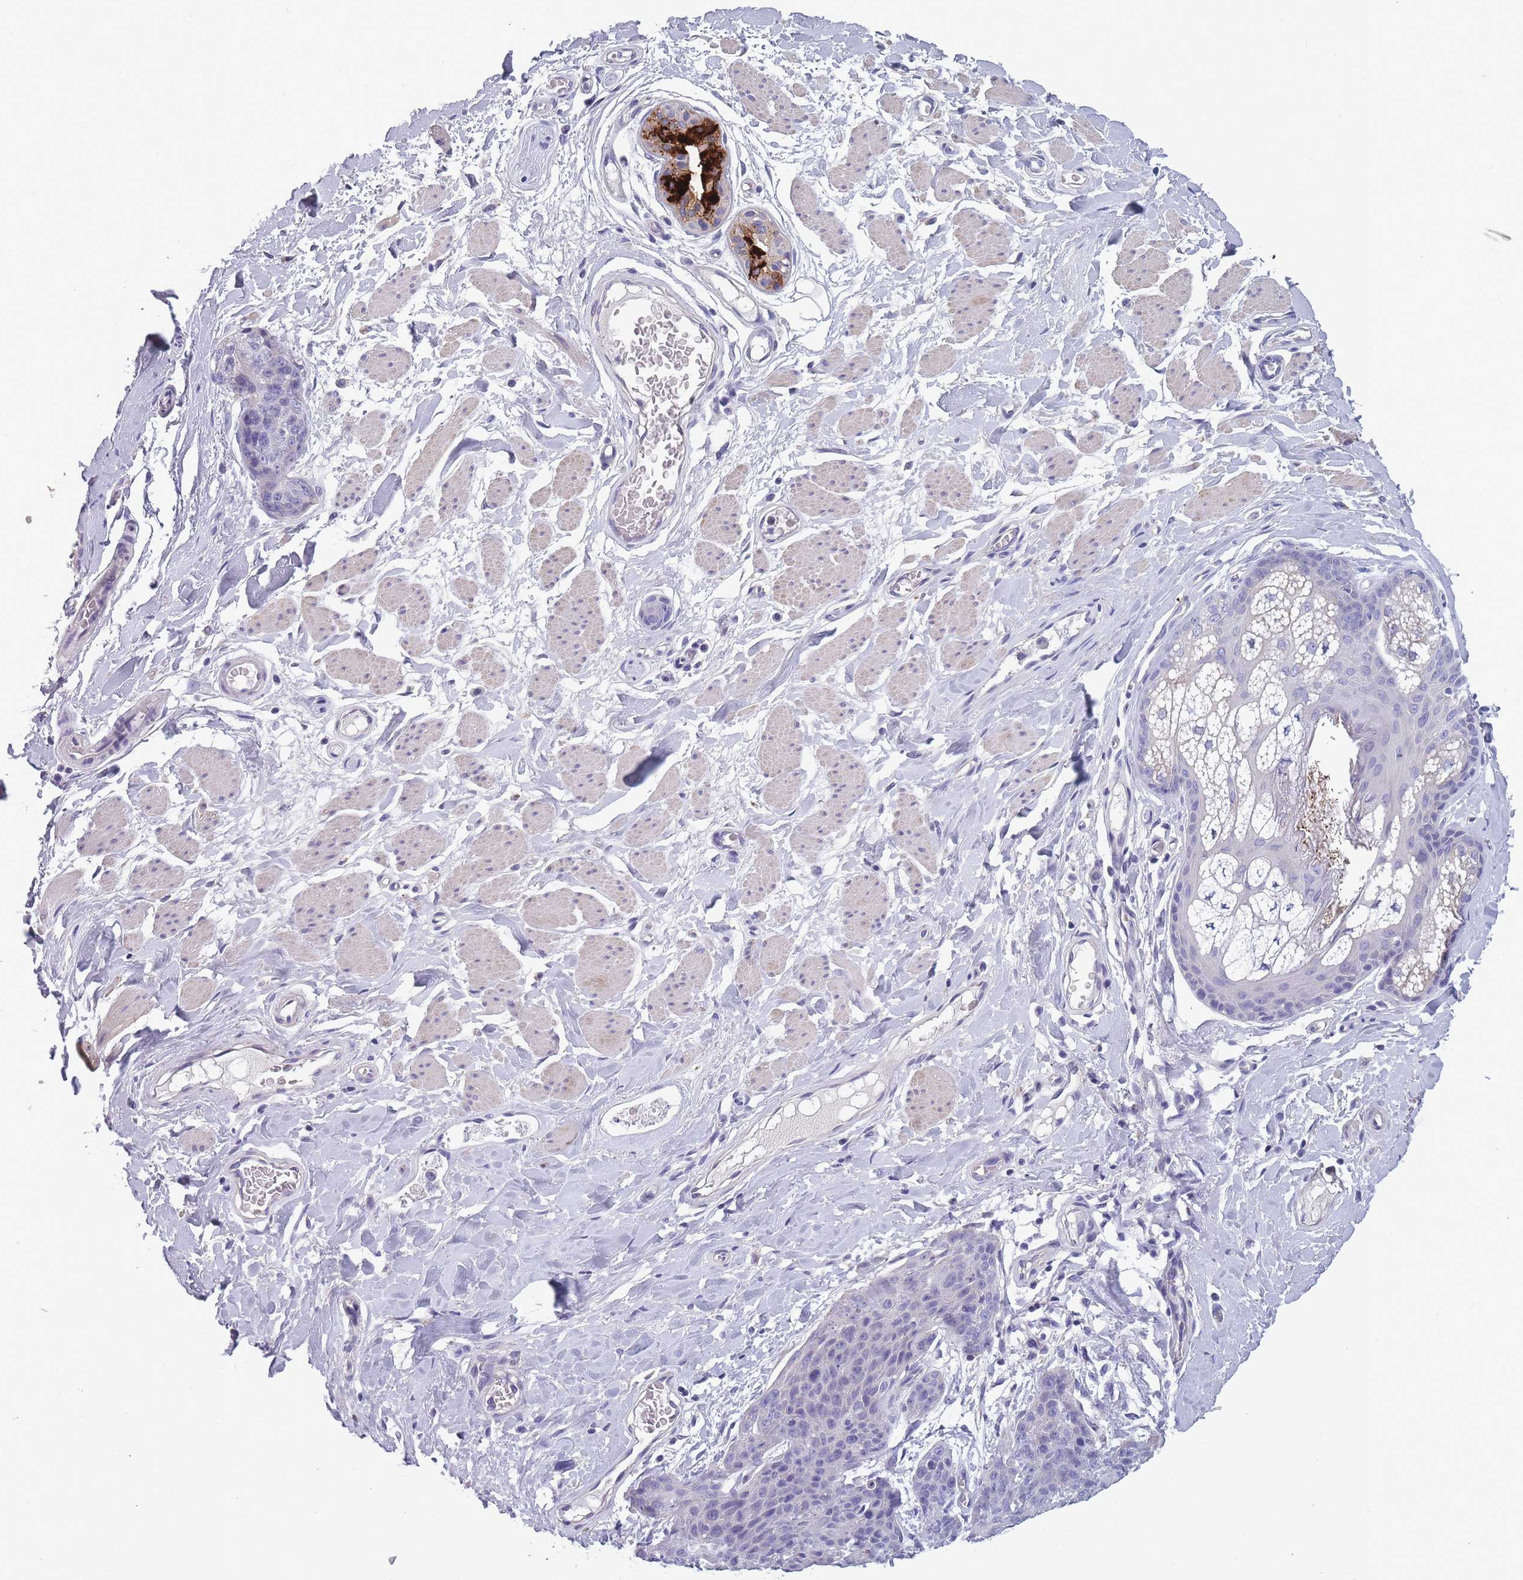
{"staining": {"intensity": "negative", "quantity": "none", "location": "none"}, "tissue": "skin cancer", "cell_type": "Tumor cells", "image_type": "cancer", "snomed": [{"axis": "morphology", "description": "Squamous cell carcinoma, NOS"}, {"axis": "topography", "description": "Skin"}, {"axis": "topography", "description": "Vulva"}], "caption": "There is no significant positivity in tumor cells of skin squamous cell carcinoma.", "gene": "OR4C5", "patient": {"sex": "female", "age": 85}}